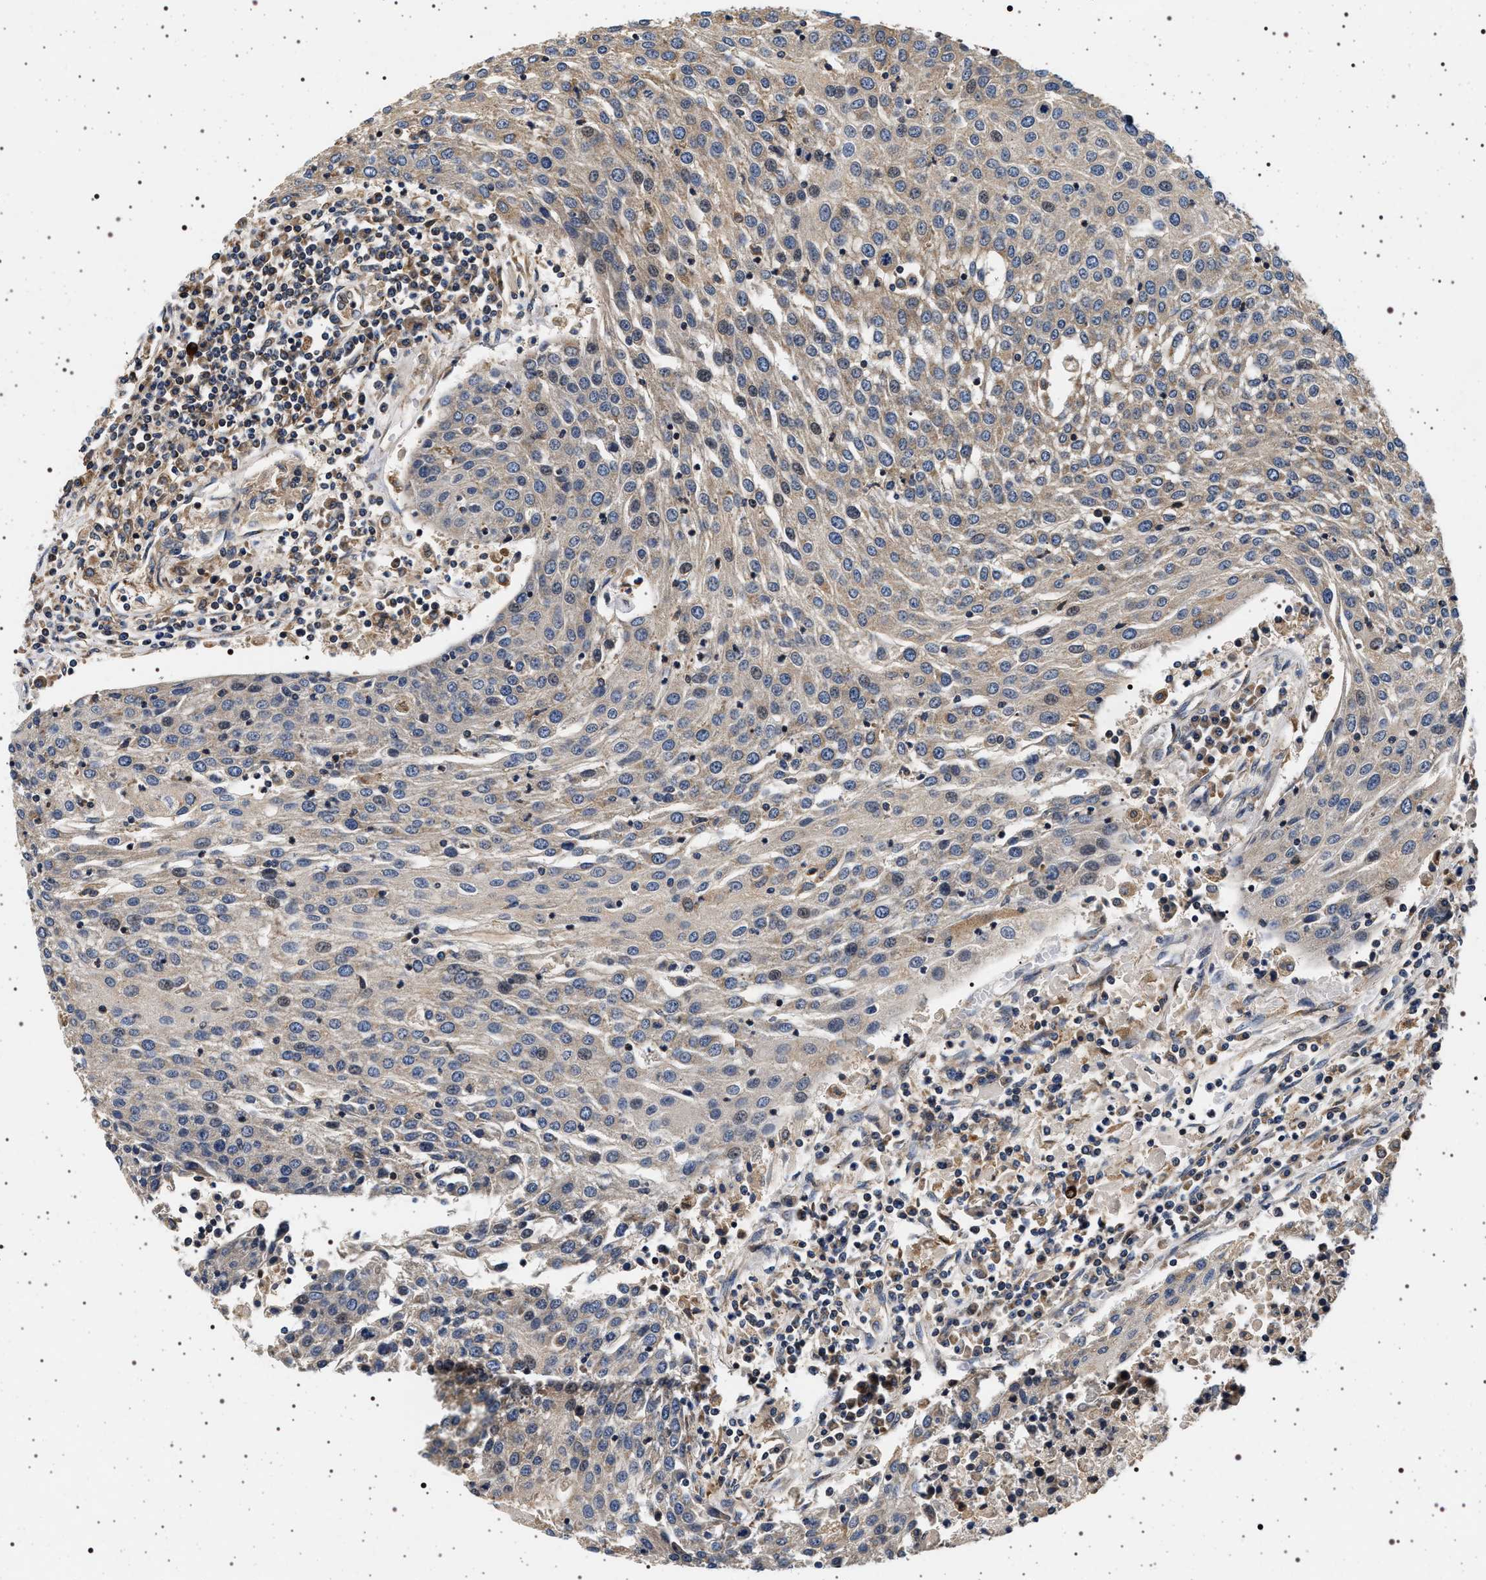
{"staining": {"intensity": "weak", "quantity": "<25%", "location": "cytoplasmic/membranous"}, "tissue": "urothelial cancer", "cell_type": "Tumor cells", "image_type": "cancer", "snomed": [{"axis": "morphology", "description": "Urothelial carcinoma, High grade"}, {"axis": "topography", "description": "Urinary bladder"}], "caption": "Protein analysis of urothelial cancer exhibits no significant positivity in tumor cells.", "gene": "DCBLD2", "patient": {"sex": "female", "age": 85}}